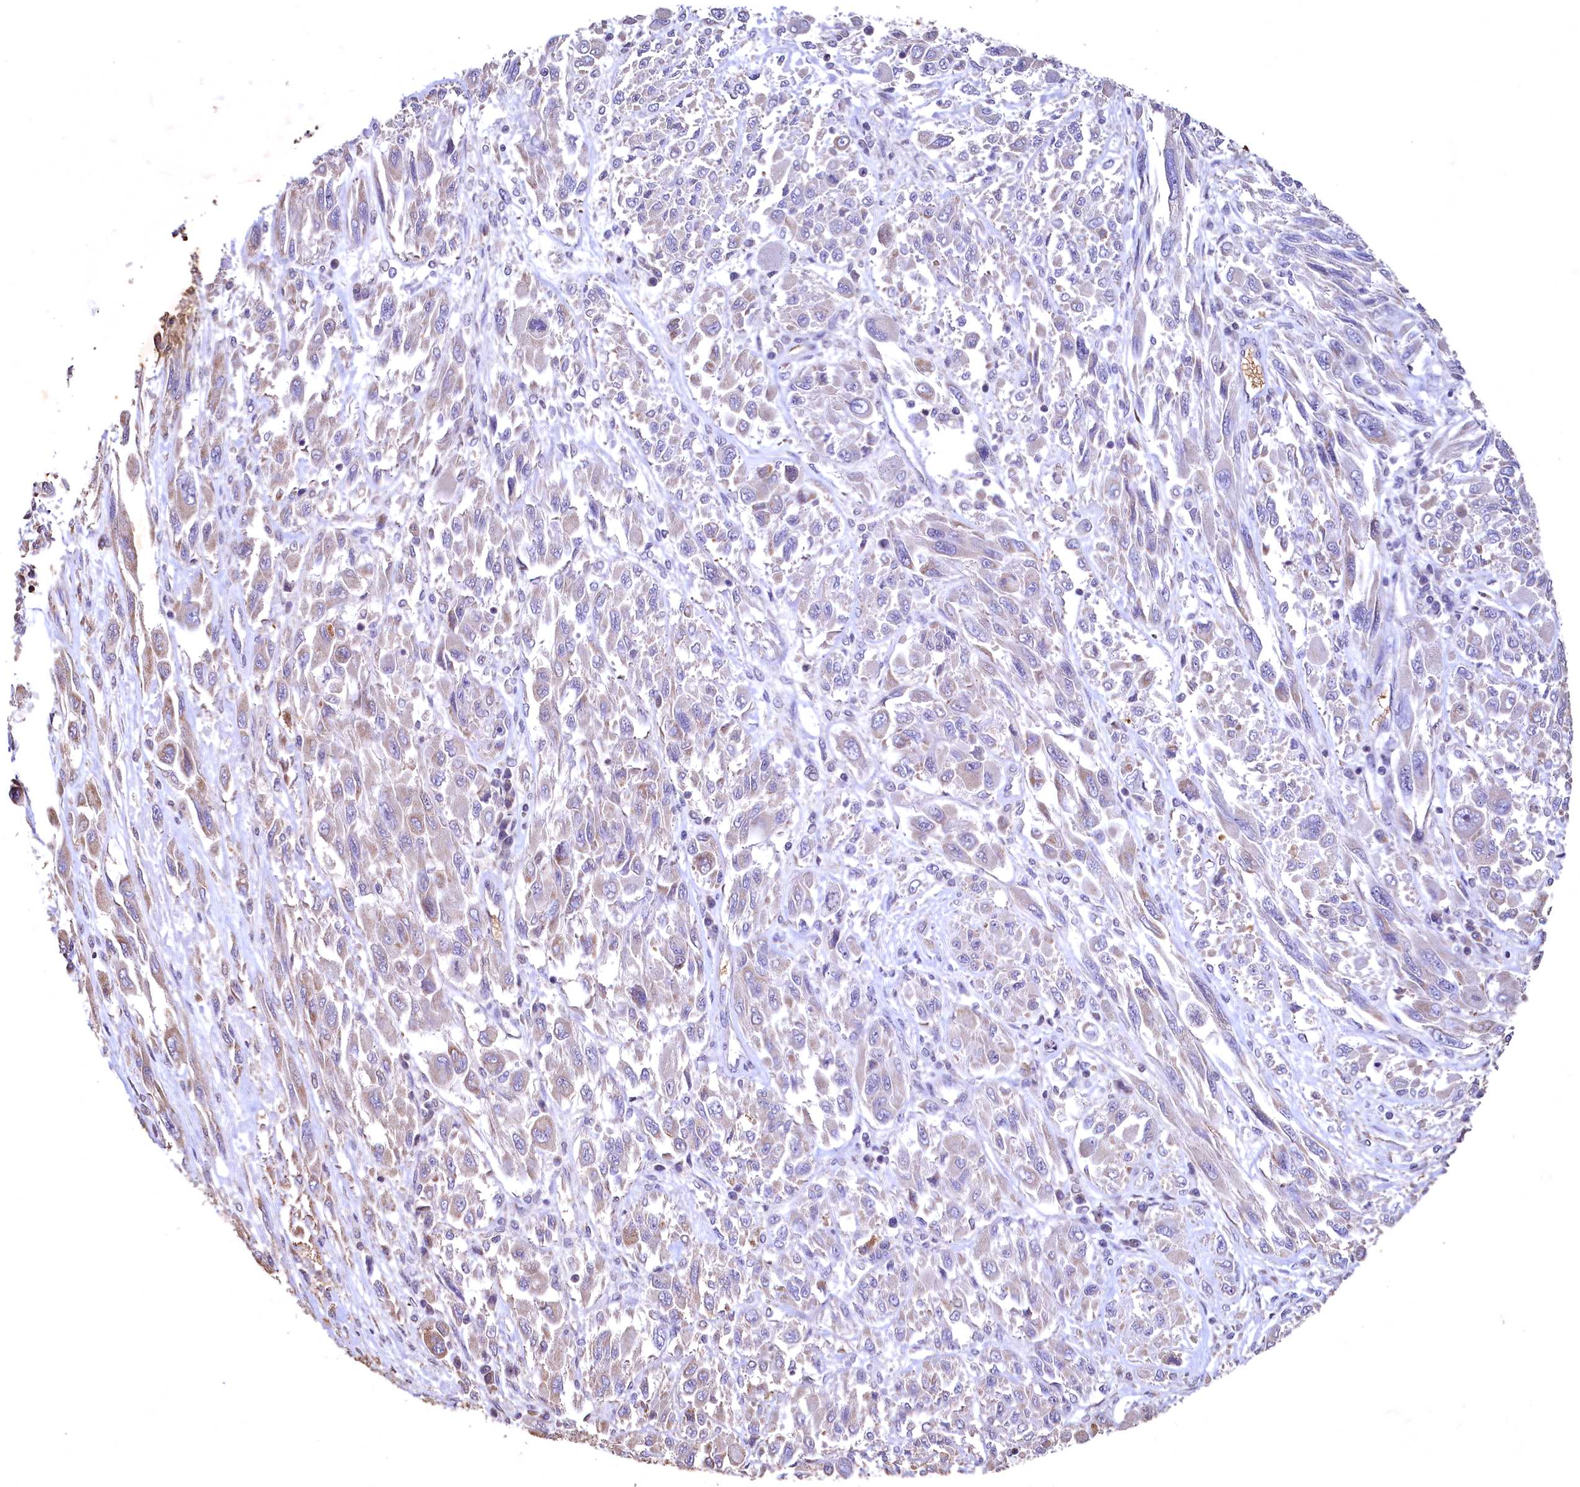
{"staining": {"intensity": "negative", "quantity": "none", "location": "none"}, "tissue": "melanoma", "cell_type": "Tumor cells", "image_type": "cancer", "snomed": [{"axis": "morphology", "description": "Malignant melanoma, NOS"}, {"axis": "topography", "description": "Skin"}], "caption": "This photomicrograph is of melanoma stained with IHC to label a protein in brown with the nuclei are counter-stained blue. There is no positivity in tumor cells. (DAB IHC with hematoxylin counter stain).", "gene": "SPTA1", "patient": {"sex": "female", "age": 91}}